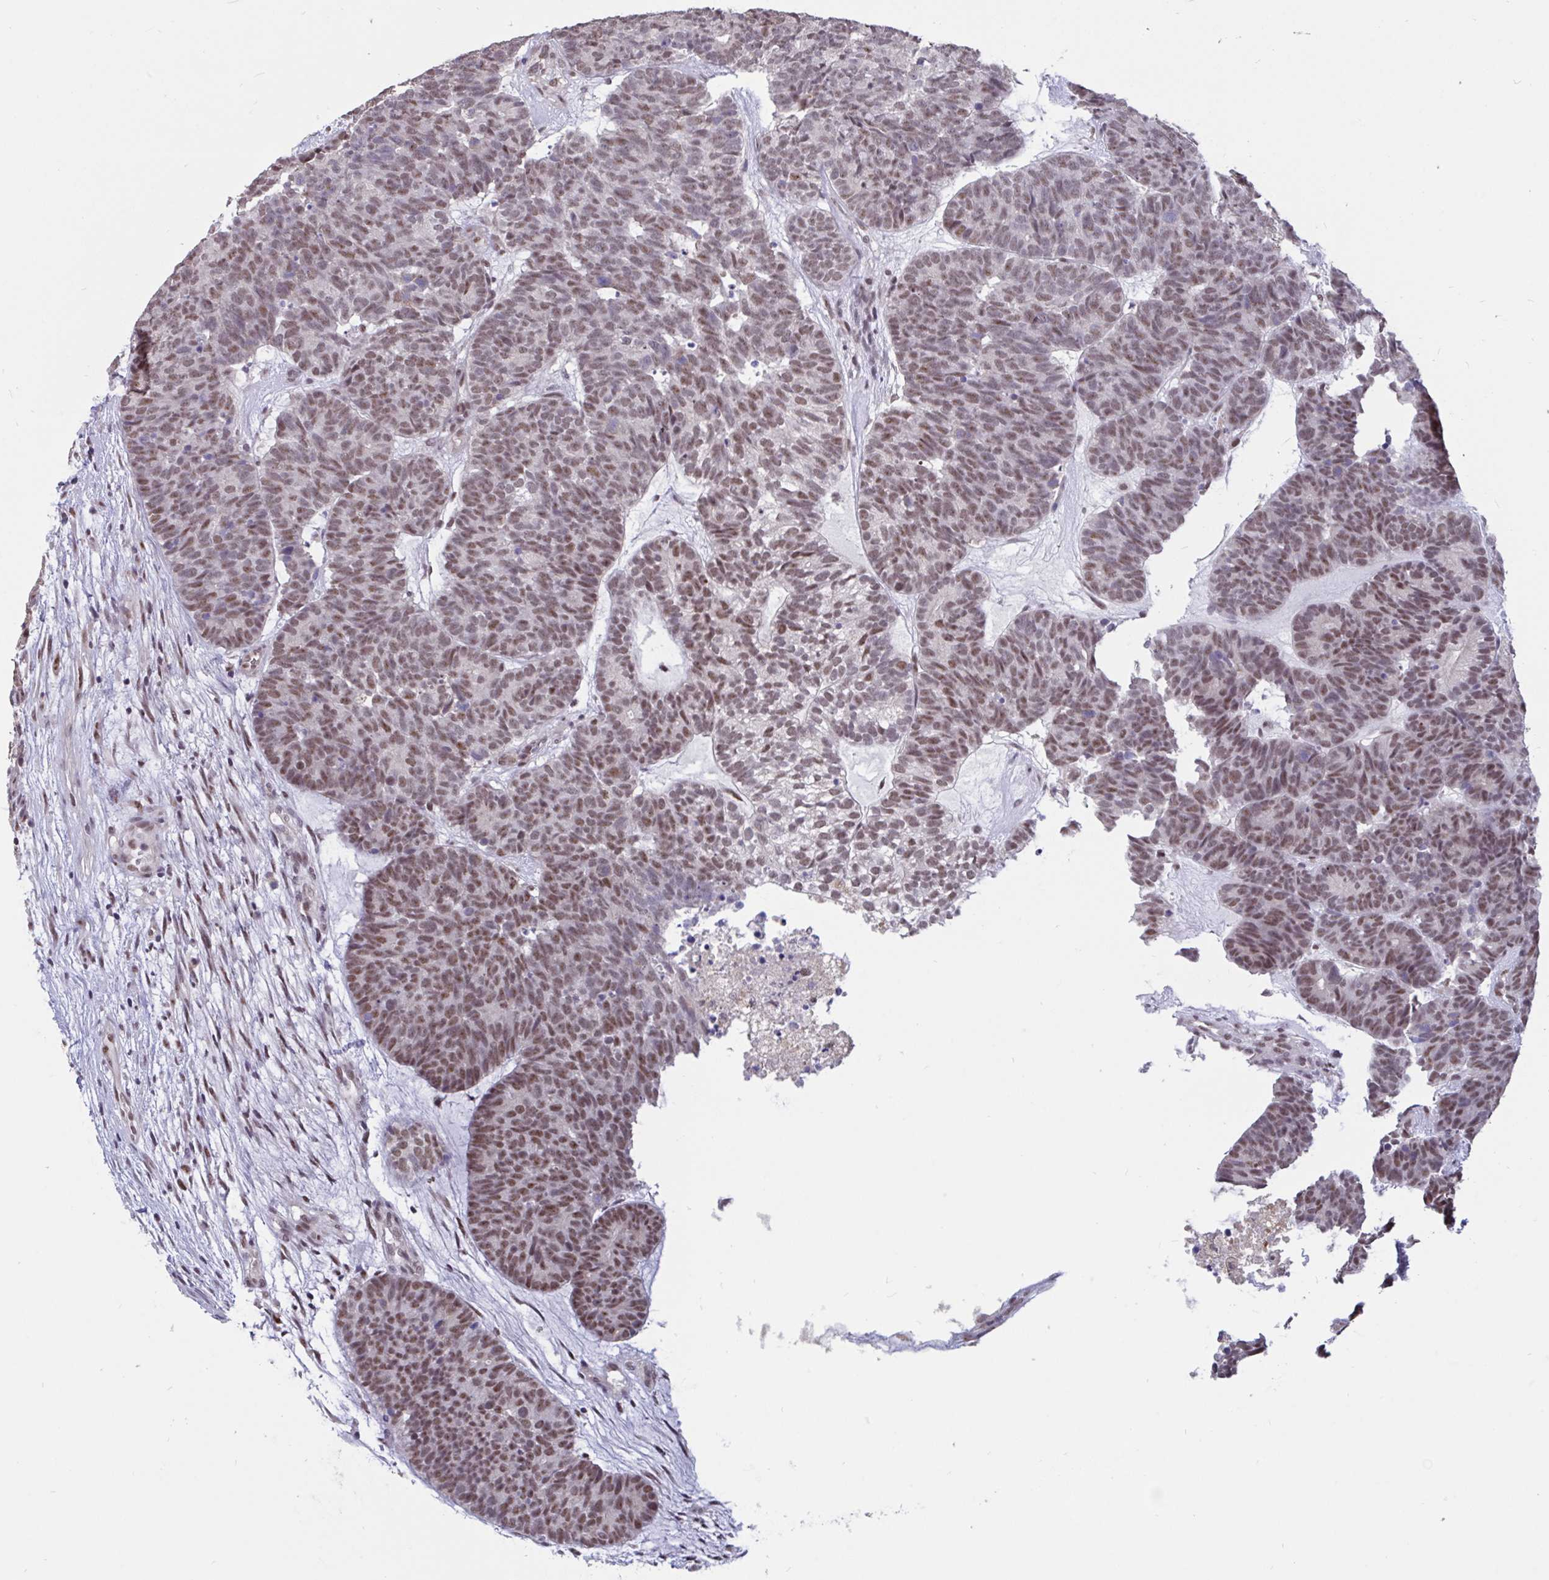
{"staining": {"intensity": "moderate", "quantity": ">75%", "location": "nuclear"}, "tissue": "head and neck cancer", "cell_type": "Tumor cells", "image_type": "cancer", "snomed": [{"axis": "morphology", "description": "Adenocarcinoma, NOS"}, {"axis": "topography", "description": "Head-Neck"}], "caption": "A brown stain shows moderate nuclear staining of a protein in head and neck adenocarcinoma tumor cells.", "gene": "DDX39A", "patient": {"sex": "female", "age": 81}}